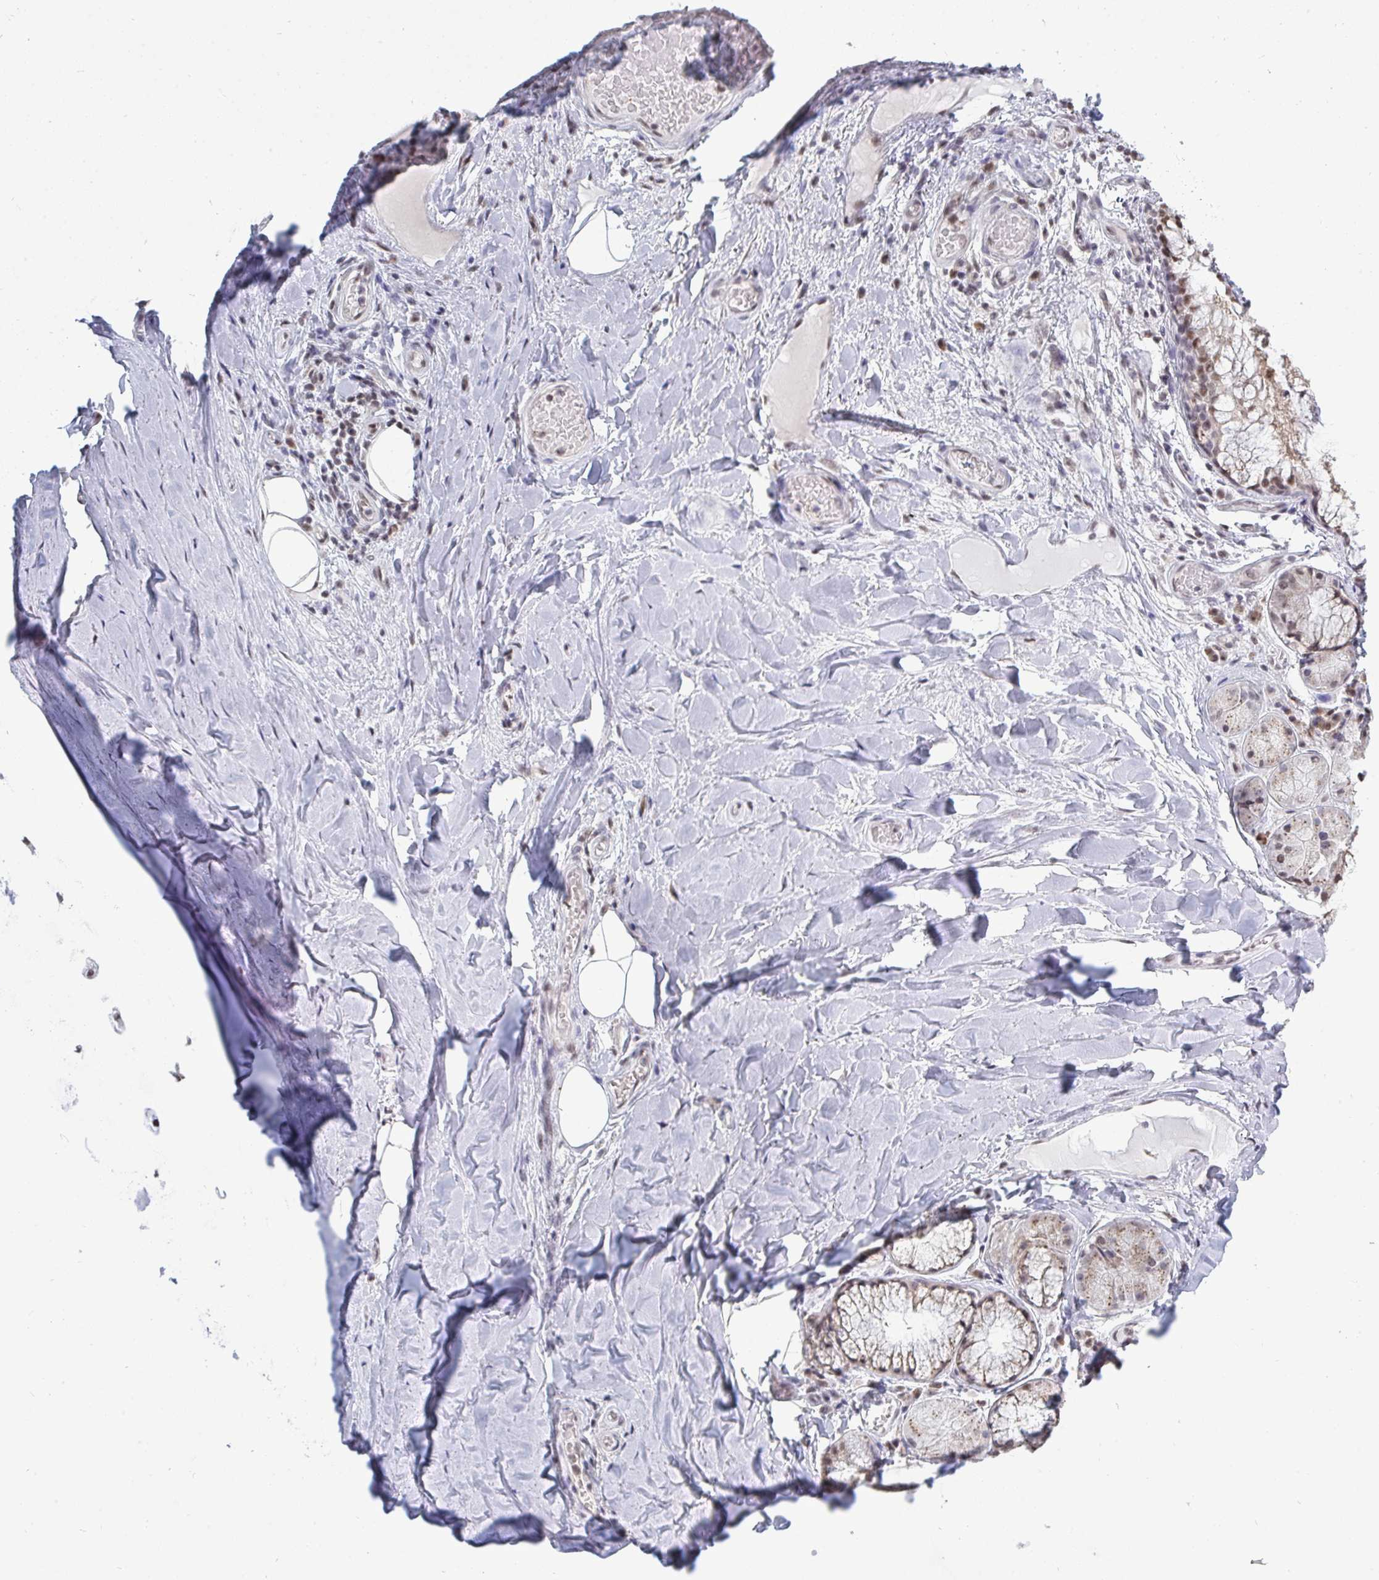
{"staining": {"intensity": "negative", "quantity": "none", "location": "none"}, "tissue": "adipose tissue", "cell_type": "Adipocytes", "image_type": "normal", "snomed": [{"axis": "morphology", "description": "Normal tissue, NOS"}, {"axis": "topography", "description": "Cartilage tissue"}, {"axis": "topography", "description": "Bronchus"}], "caption": "A high-resolution photomicrograph shows immunohistochemistry staining of unremarkable adipose tissue, which demonstrates no significant expression in adipocytes.", "gene": "TRIP12", "patient": {"sex": "male", "age": 64}}